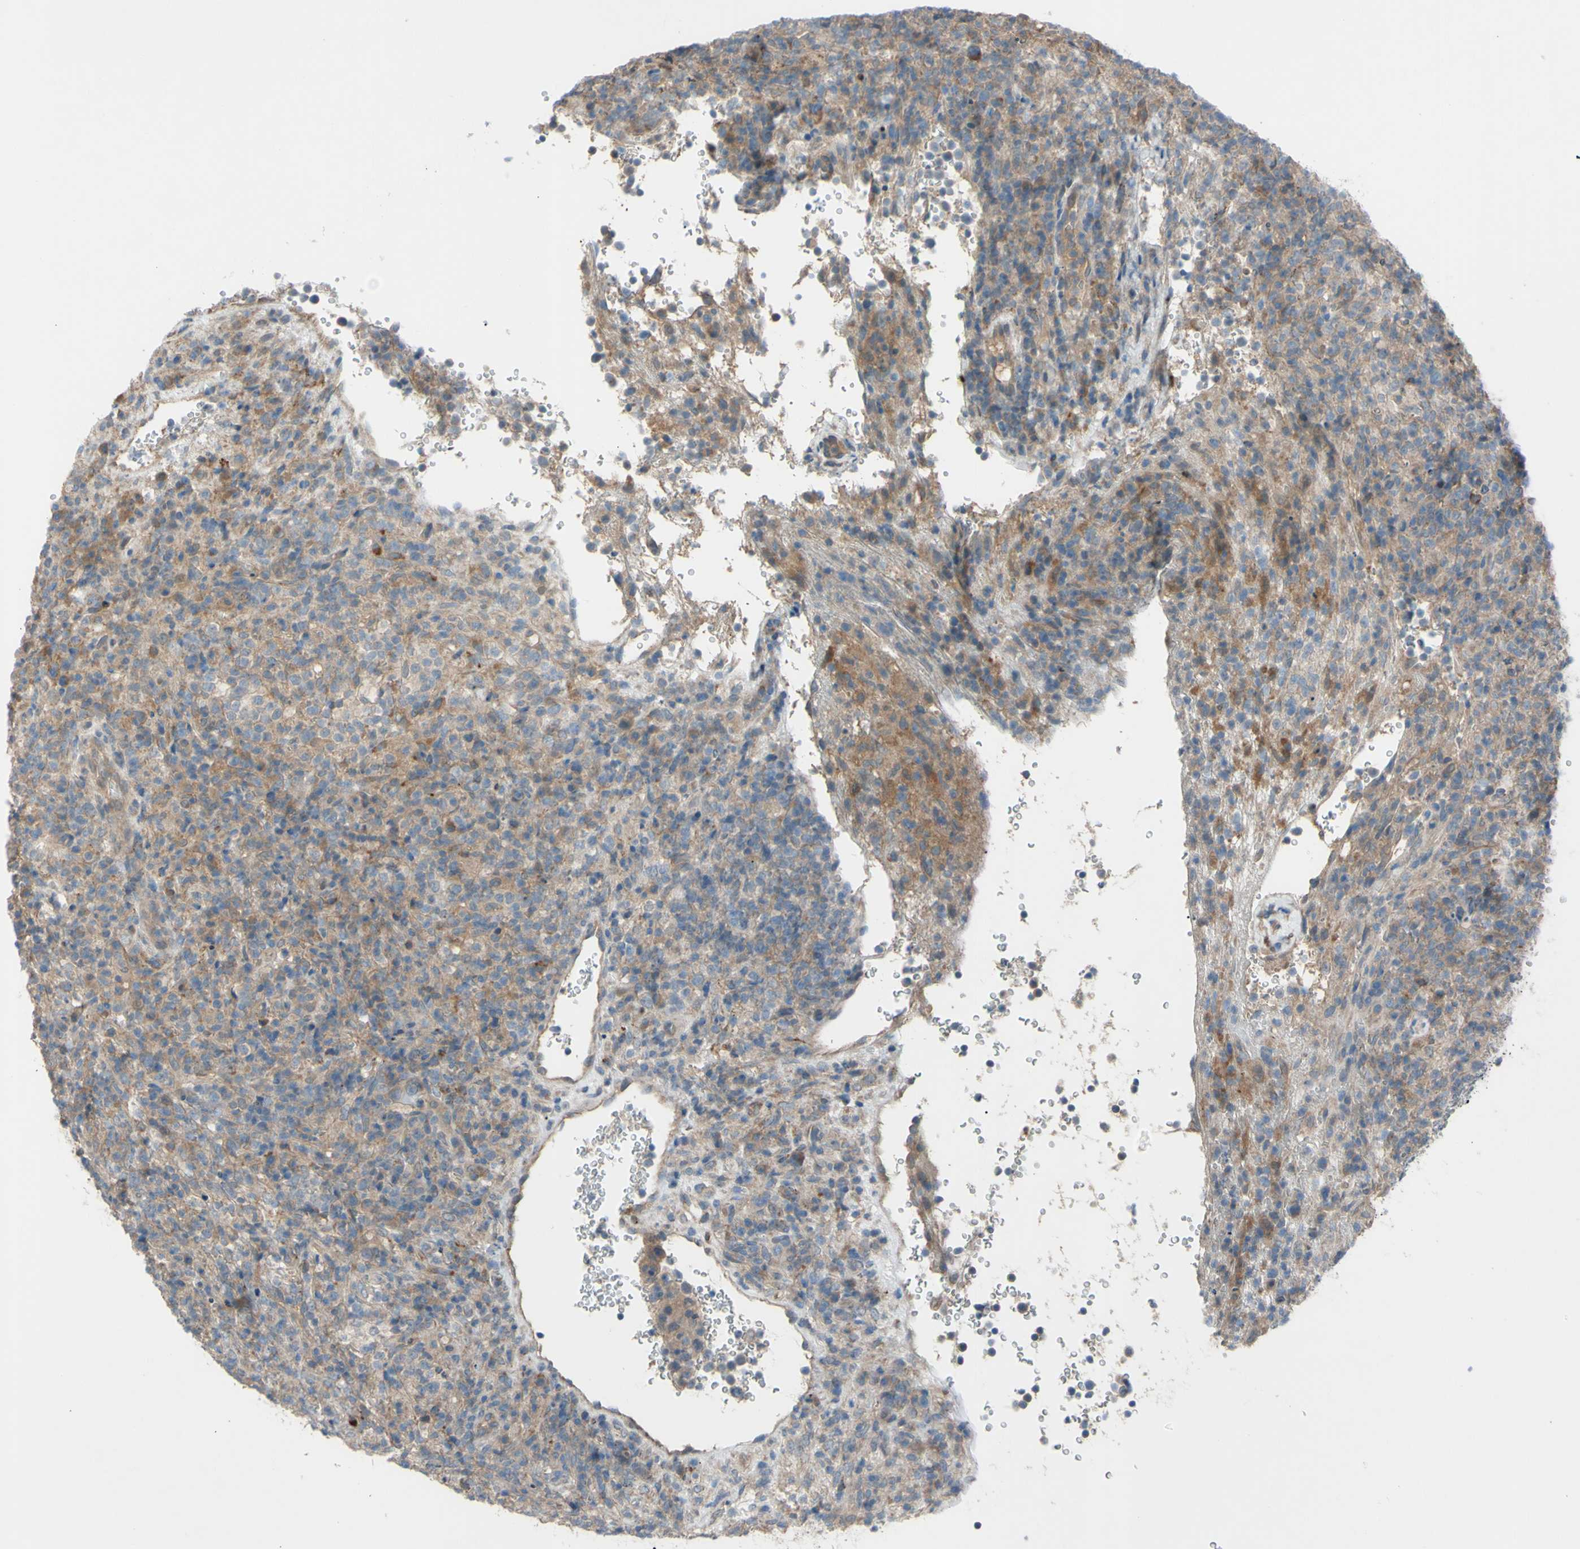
{"staining": {"intensity": "moderate", "quantity": ">75%", "location": "cytoplasmic/membranous"}, "tissue": "lymphoma", "cell_type": "Tumor cells", "image_type": "cancer", "snomed": [{"axis": "morphology", "description": "Malignant lymphoma, non-Hodgkin's type, High grade"}, {"axis": "topography", "description": "Lymph node"}], "caption": "Tumor cells demonstrate moderate cytoplasmic/membranous staining in approximately >75% of cells in malignant lymphoma, non-Hodgkin's type (high-grade). (DAB IHC with brightfield microscopy, high magnification).", "gene": "AFP", "patient": {"sex": "female", "age": 76}}